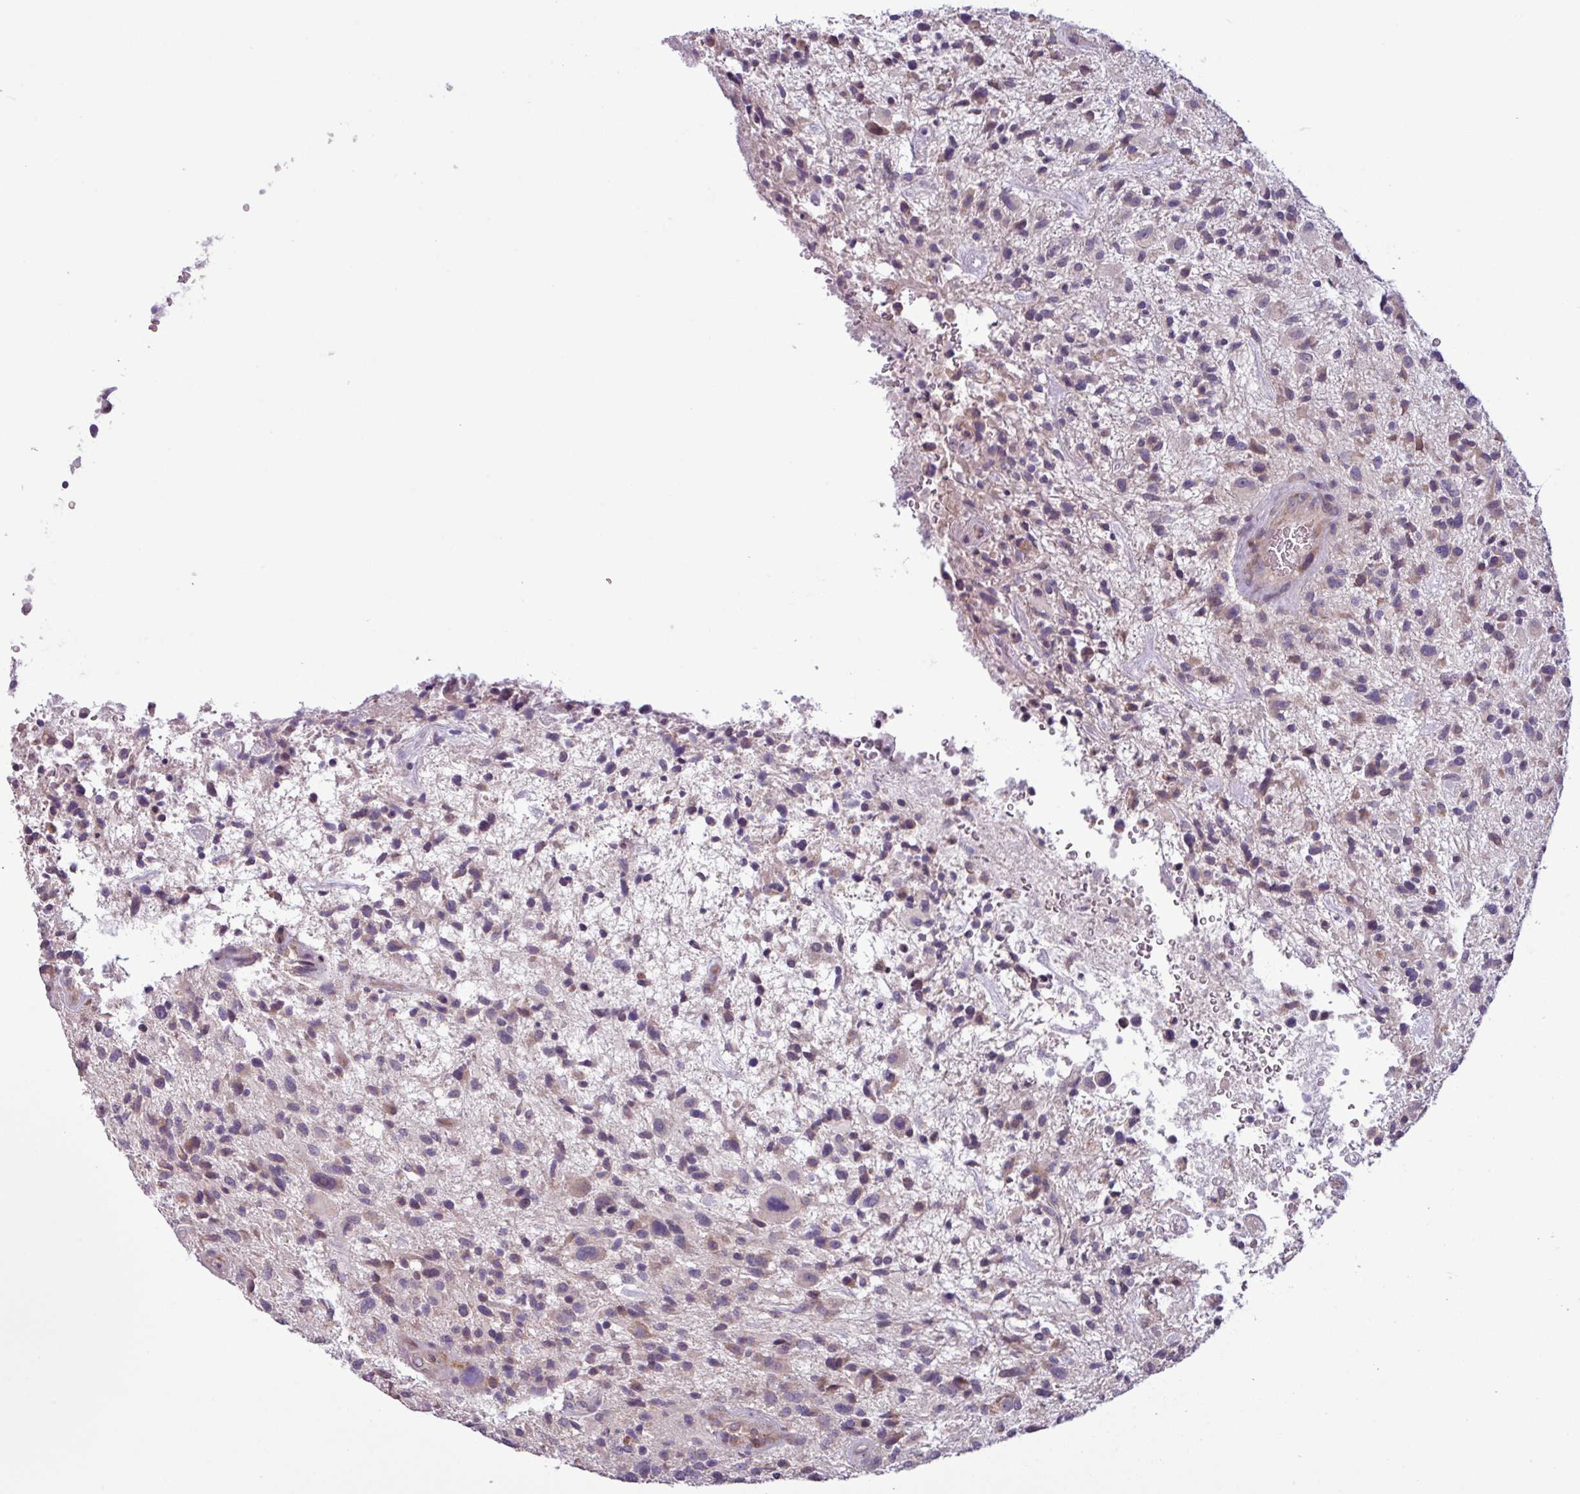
{"staining": {"intensity": "weak", "quantity": "25%-75%", "location": "cytoplasmic/membranous"}, "tissue": "glioma", "cell_type": "Tumor cells", "image_type": "cancer", "snomed": [{"axis": "morphology", "description": "Glioma, malignant, High grade"}, {"axis": "topography", "description": "Brain"}], "caption": "High-magnification brightfield microscopy of malignant glioma (high-grade) stained with DAB (3,3'-diaminobenzidine) (brown) and counterstained with hematoxylin (blue). tumor cells exhibit weak cytoplasmic/membranous staining is appreciated in about25%-75% of cells. Using DAB (3,3'-diaminobenzidine) (brown) and hematoxylin (blue) stains, captured at high magnification using brightfield microscopy.", "gene": "C20orf27", "patient": {"sex": "male", "age": 47}}